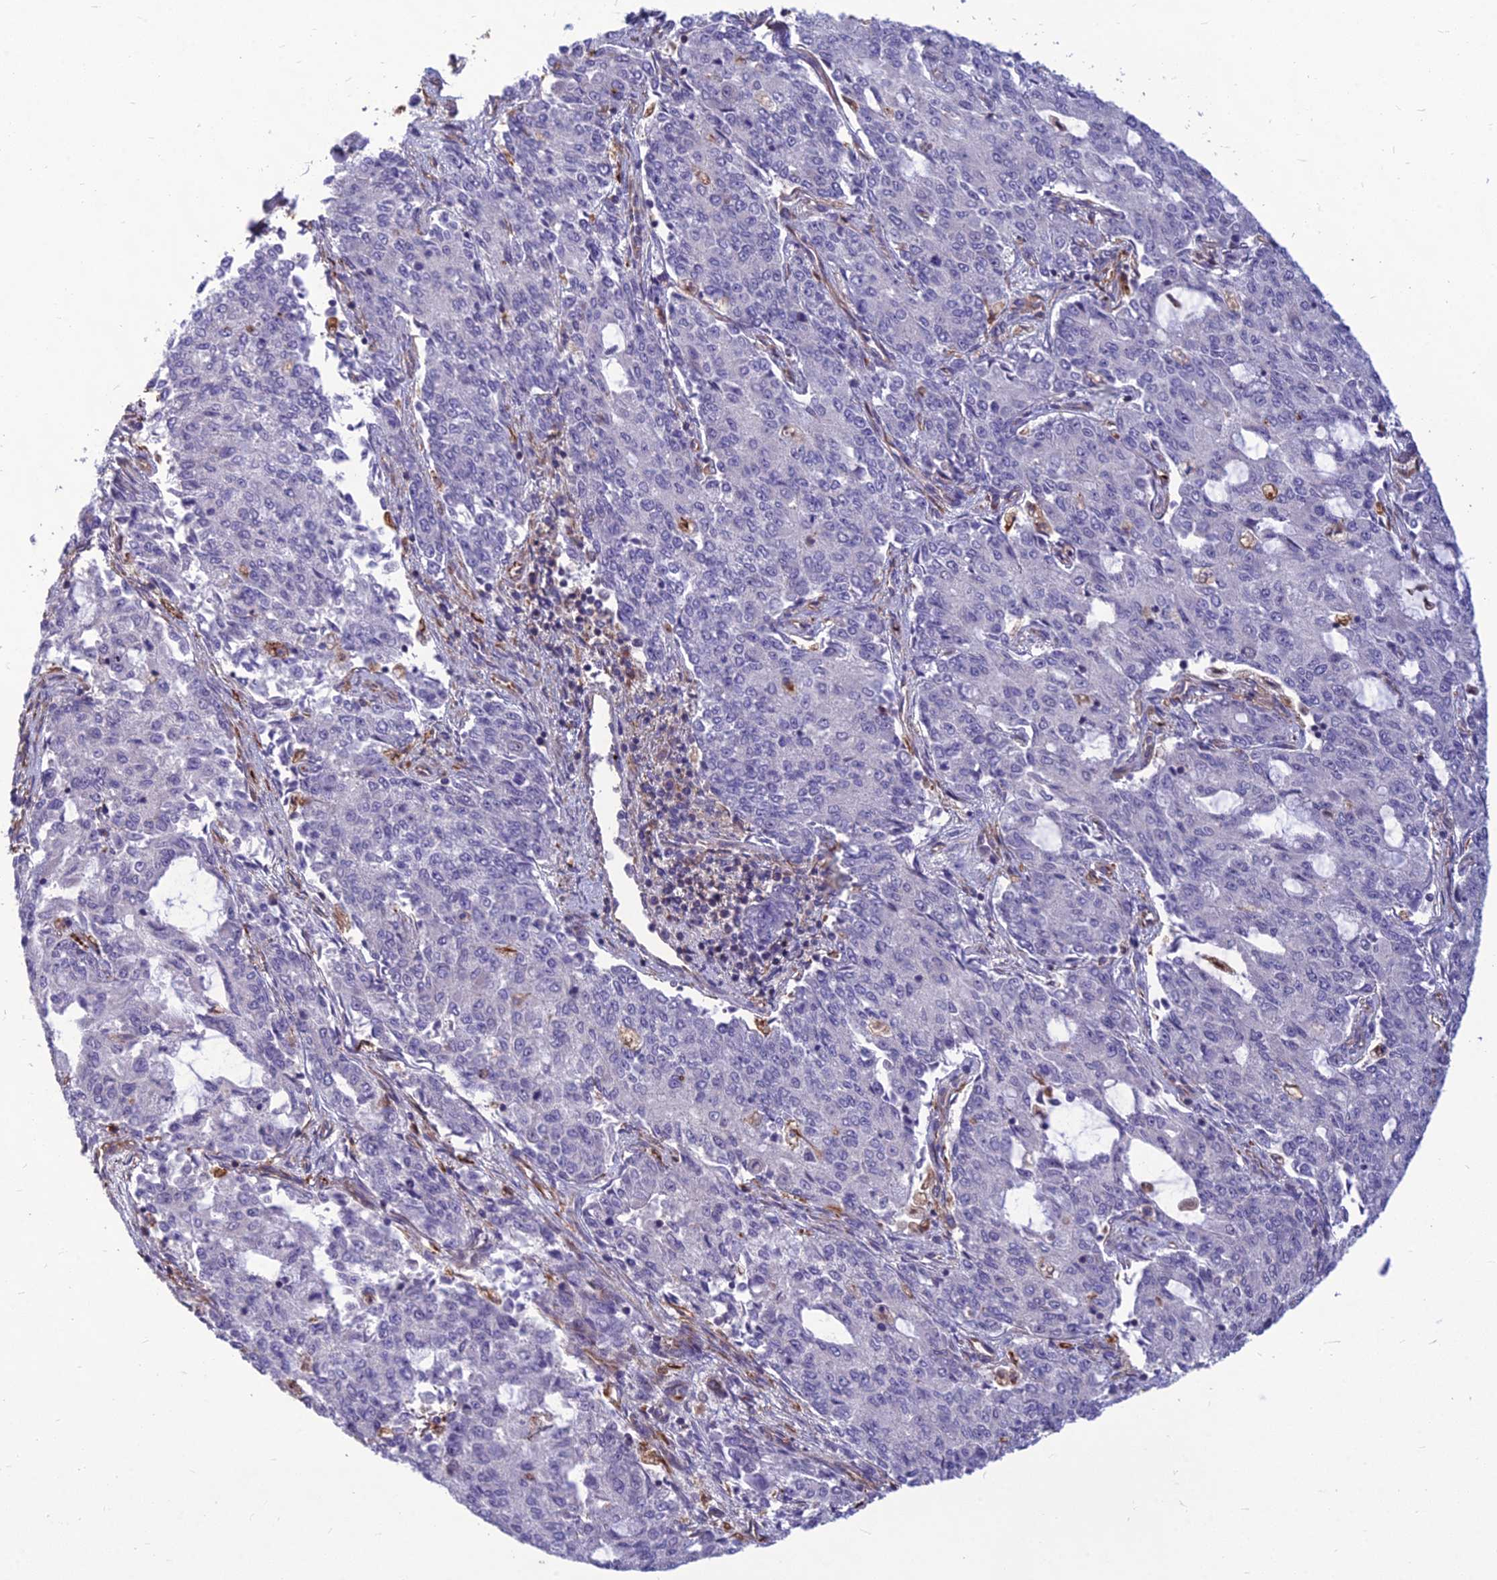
{"staining": {"intensity": "negative", "quantity": "none", "location": "none"}, "tissue": "endometrial cancer", "cell_type": "Tumor cells", "image_type": "cancer", "snomed": [{"axis": "morphology", "description": "Adenocarcinoma, NOS"}, {"axis": "topography", "description": "Endometrium"}], "caption": "Human adenocarcinoma (endometrial) stained for a protein using immunohistochemistry shows no expression in tumor cells.", "gene": "PSMD11", "patient": {"sex": "female", "age": 50}}